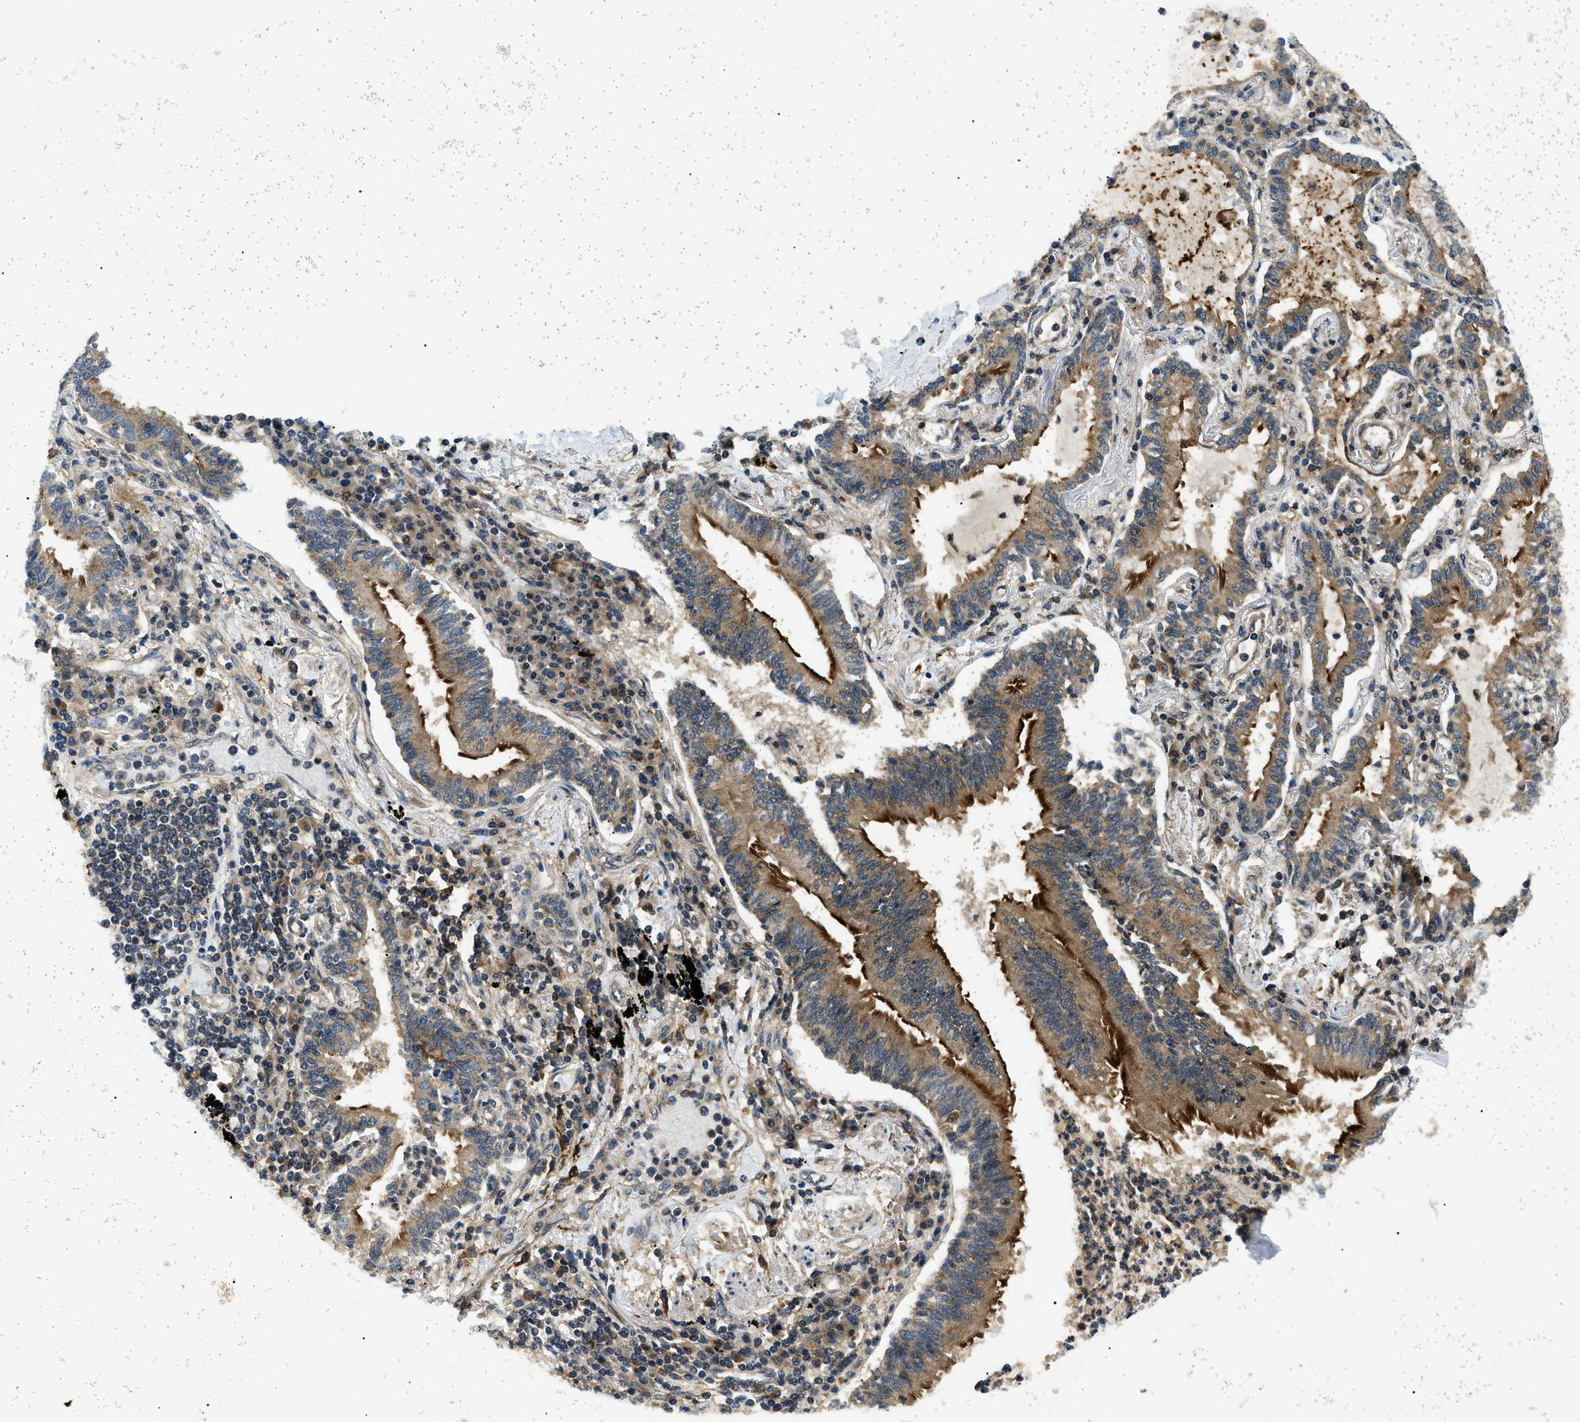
{"staining": {"intensity": "strong", "quantity": ">75%", "location": "cytoplasmic/membranous"}, "tissue": "lung cancer", "cell_type": "Tumor cells", "image_type": "cancer", "snomed": [{"axis": "morphology", "description": "Normal tissue, NOS"}, {"axis": "morphology", "description": "Adenocarcinoma, NOS"}, {"axis": "topography", "description": "Bronchus"}, {"axis": "topography", "description": "Lung"}], "caption": "Human lung cancer (adenocarcinoma) stained with a brown dye reveals strong cytoplasmic/membranous positive positivity in approximately >75% of tumor cells.", "gene": "ATP6AP1", "patient": {"sex": "female", "age": 70}}